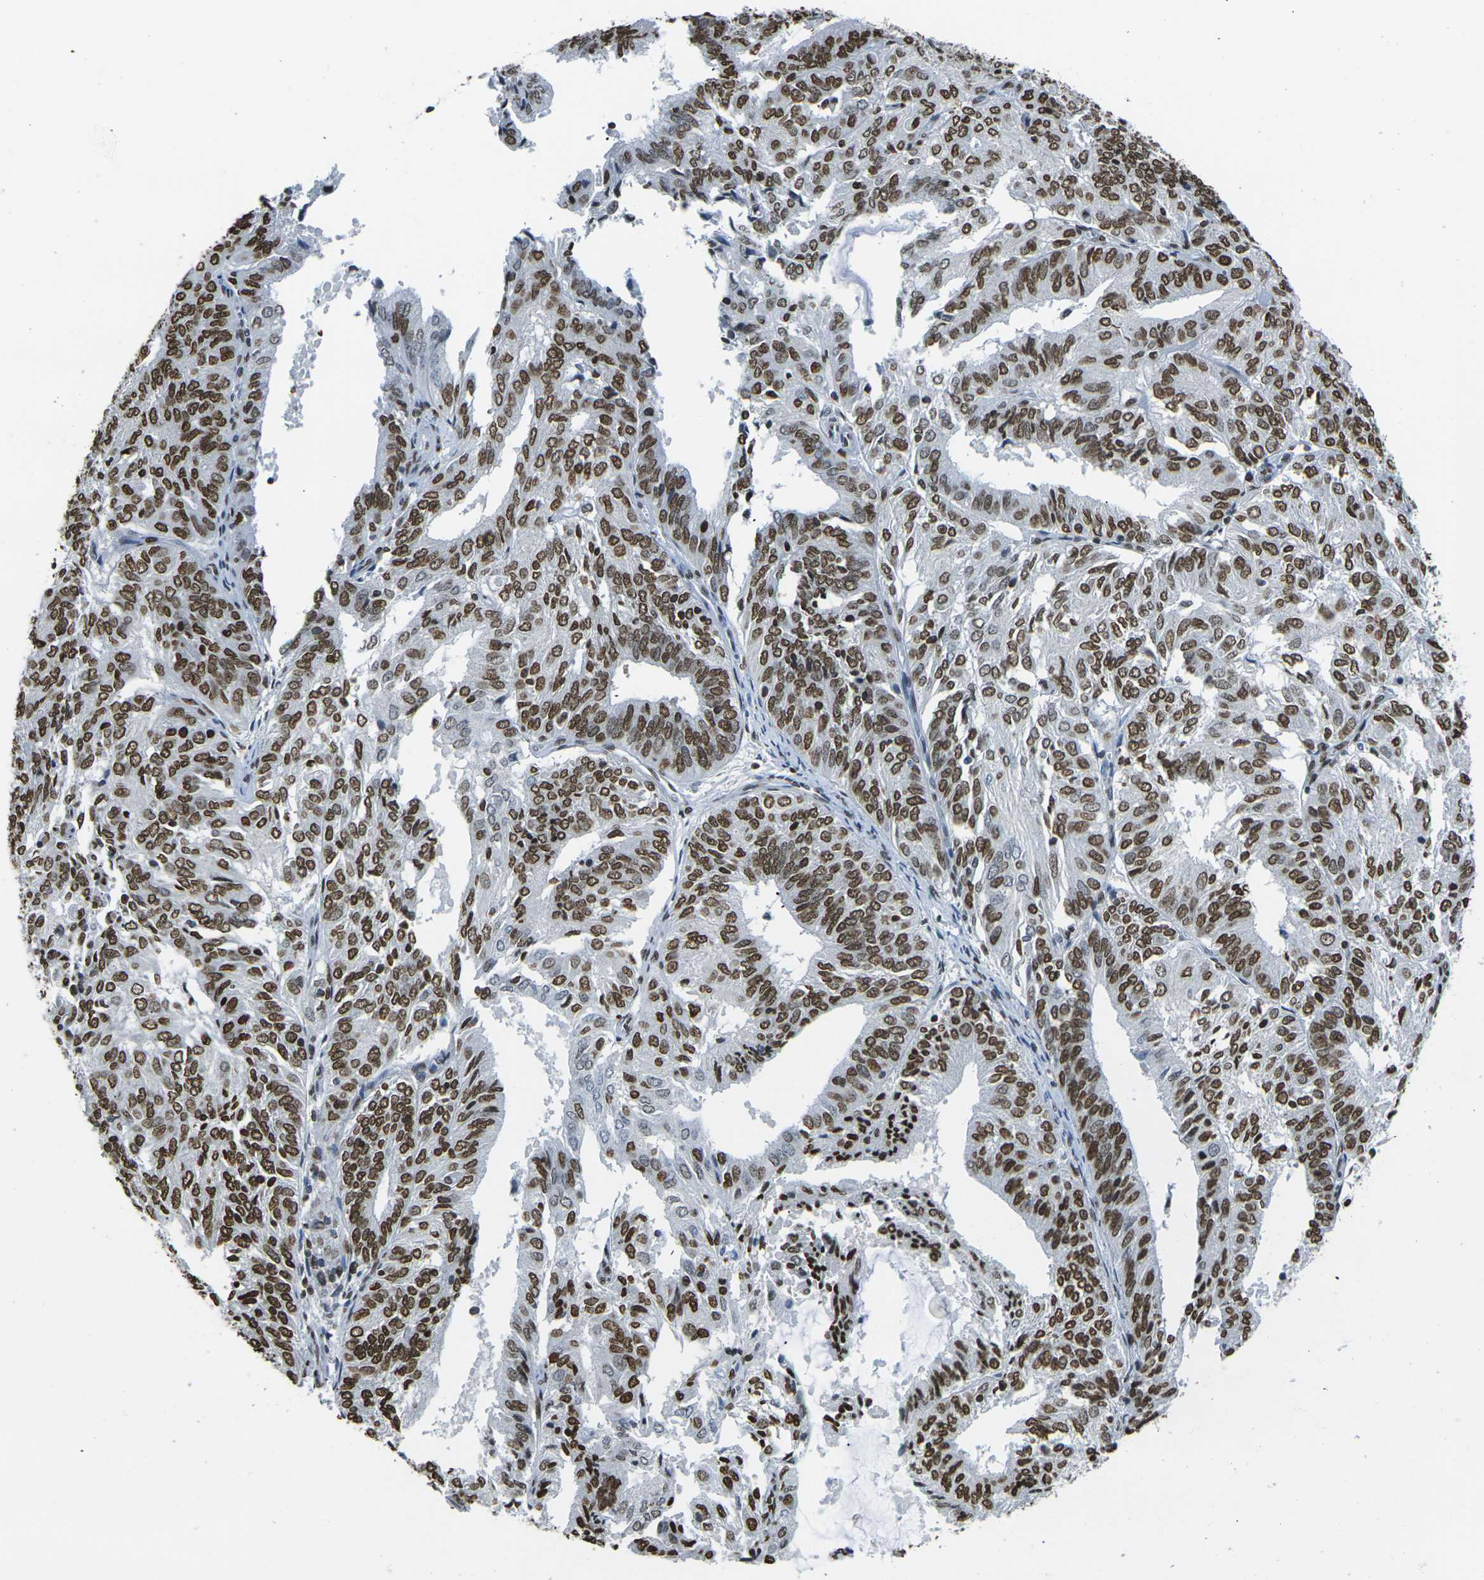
{"staining": {"intensity": "strong", "quantity": ">75%", "location": "nuclear"}, "tissue": "endometrial cancer", "cell_type": "Tumor cells", "image_type": "cancer", "snomed": [{"axis": "morphology", "description": "Adenocarcinoma, NOS"}, {"axis": "topography", "description": "Uterus"}], "caption": "Brown immunohistochemical staining in endometrial cancer exhibits strong nuclear staining in about >75% of tumor cells. The staining was performed using DAB (3,3'-diaminobenzidine), with brown indicating positive protein expression. Nuclei are stained blue with hematoxylin.", "gene": "DRAXIN", "patient": {"sex": "female", "age": 60}}